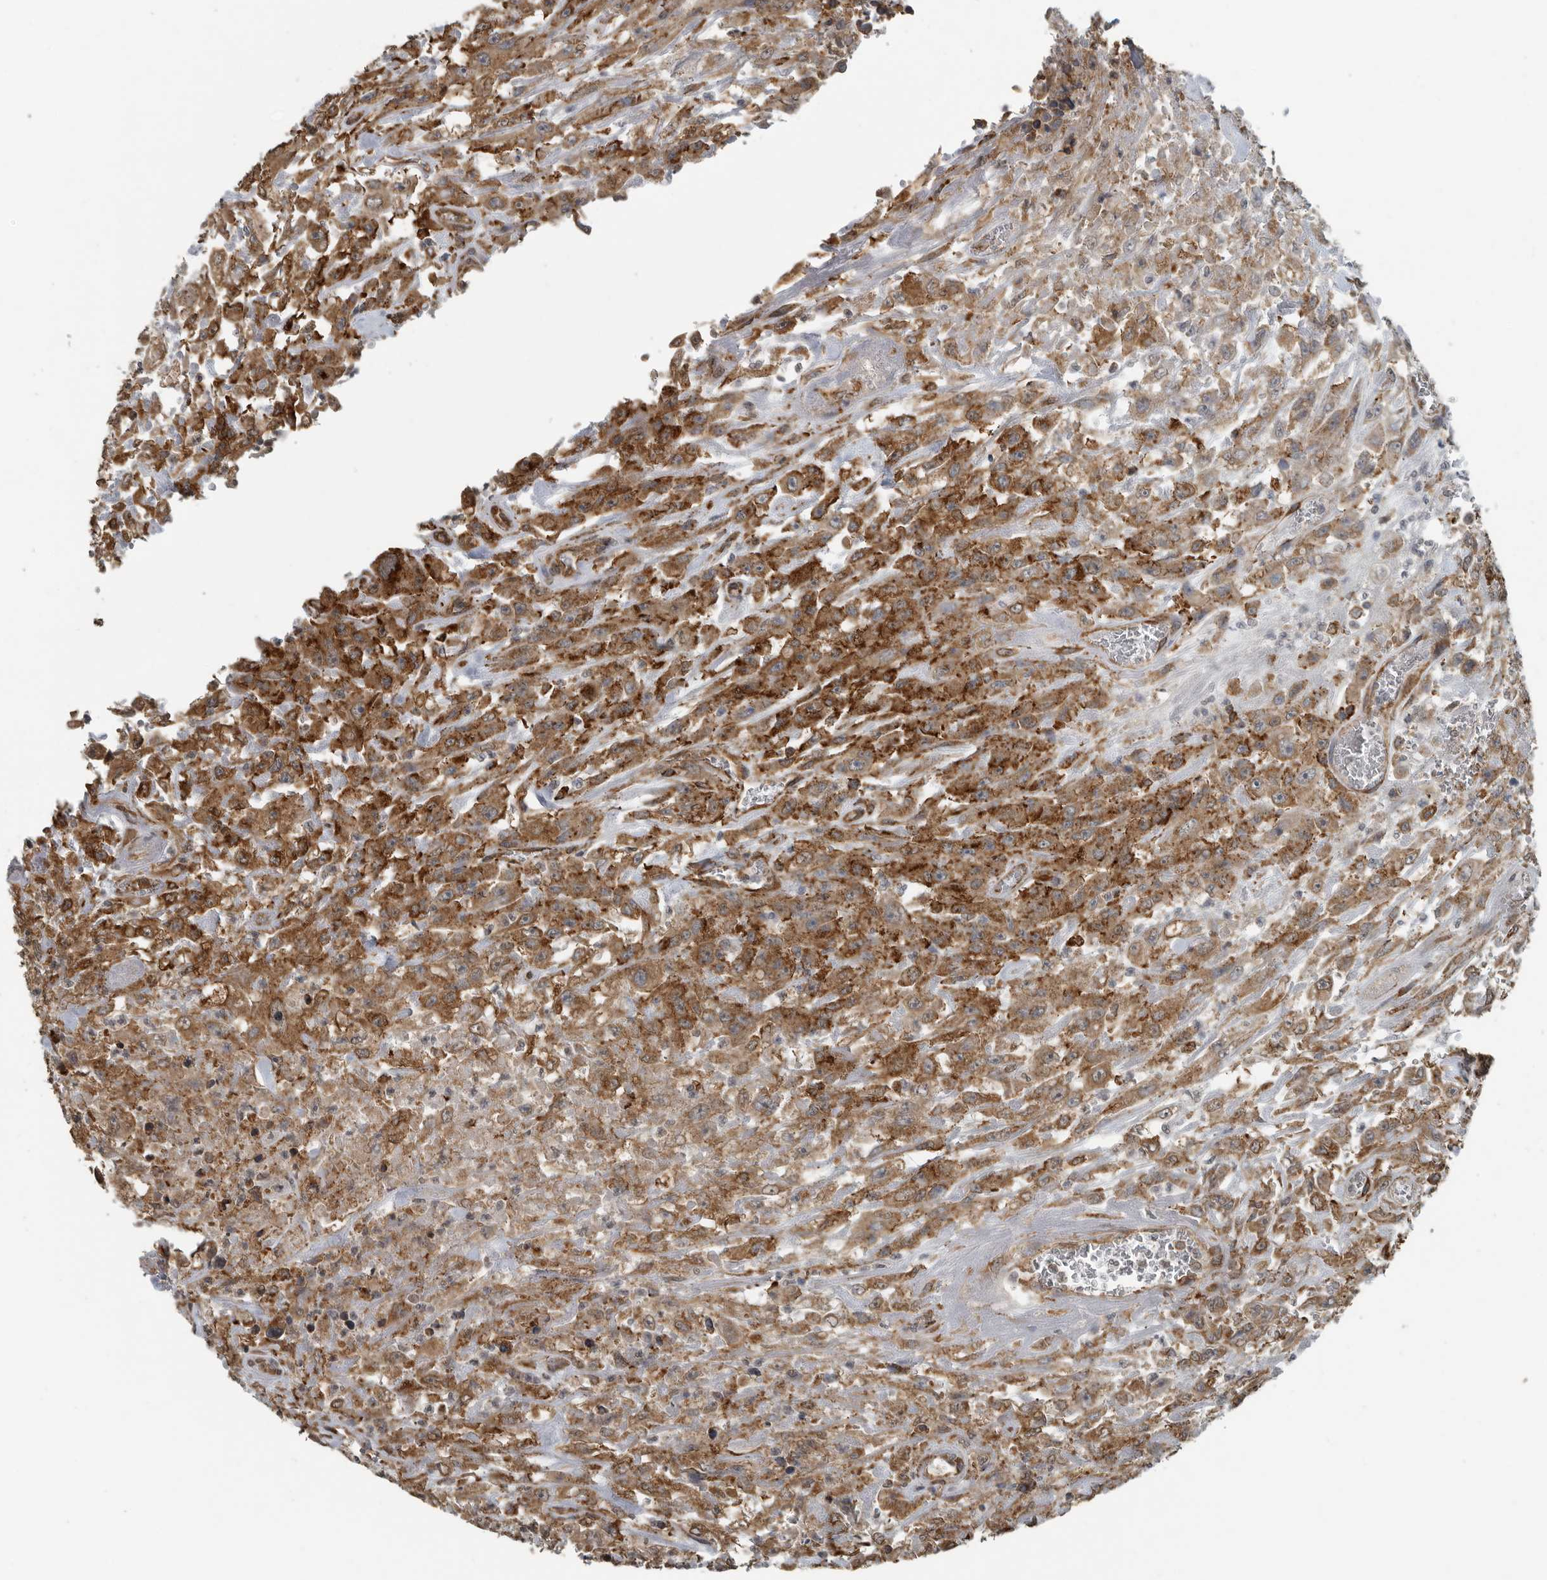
{"staining": {"intensity": "strong", "quantity": ">75%", "location": "cytoplasmic/membranous"}, "tissue": "urothelial cancer", "cell_type": "Tumor cells", "image_type": "cancer", "snomed": [{"axis": "morphology", "description": "Urothelial carcinoma, High grade"}, {"axis": "topography", "description": "Urinary bladder"}], "caption": "A brown stain highlights strong cytoplasmic/membranous positivity of a protein in urothelial carcinoma (high-grade) tumor cells. (DAB (3,3'-diaminobenzidine) = brown stain, brightfield microscopy at high magnification).", "gene": "AFAP1", "patient": {"sex": "male", "age": 46}}